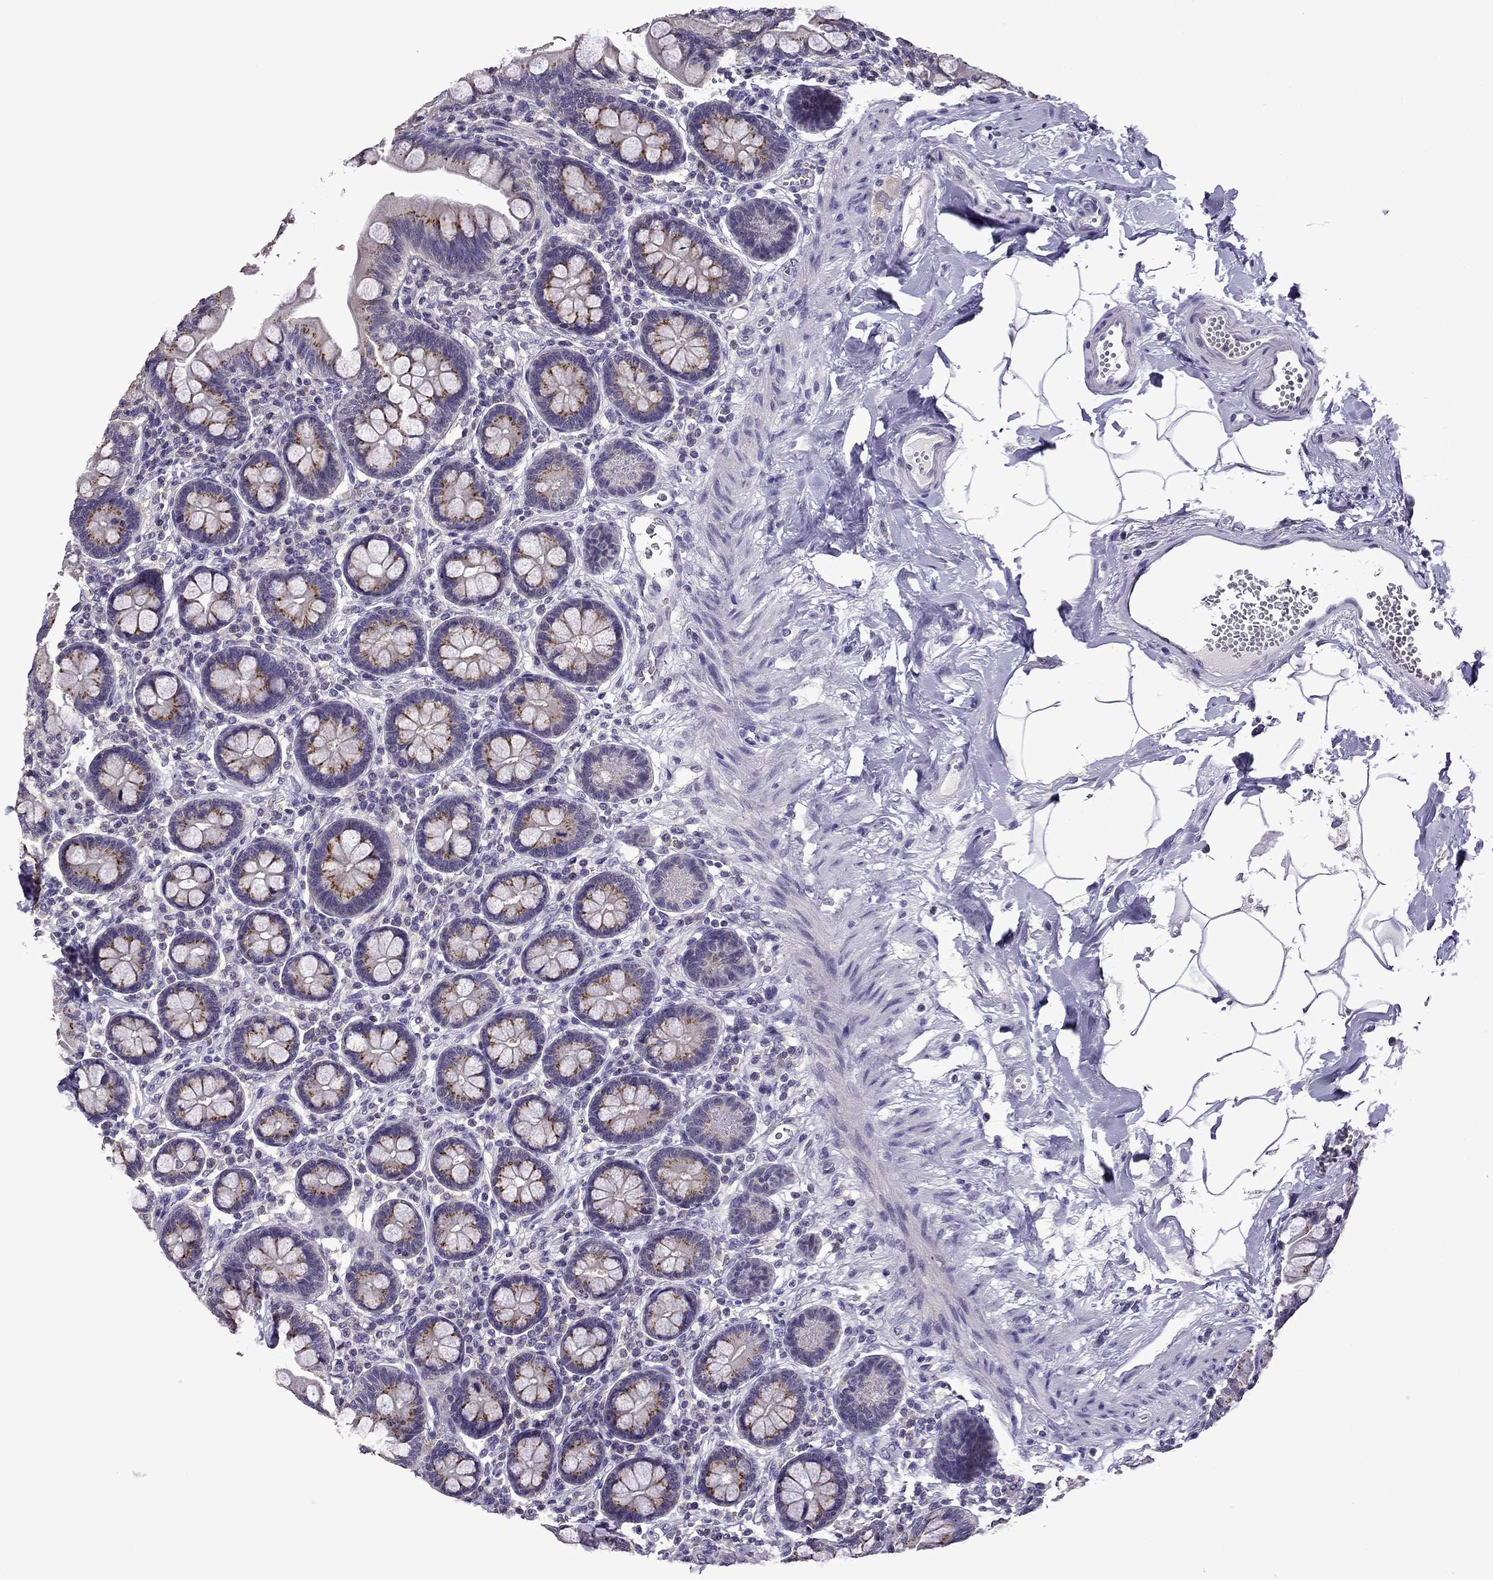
{"staining": {"intensity": "moderate", "quantity": "25%-75%", "location": "cytoplasmic/membranous"}, "tissue": "small intestine", "cell_type": "Glandular cells", "image_type": "normal", "snomed": [{"axis": "morphology", "description": "Normal tissue, NOS"}, {"axis": "topography", "description": "Small intestine"}], "caption": "Immunohistochemistry (IHC) of benign human small intestine reveals medium levels of moderate cytoplasmic/membranous expression in approximately 25%-75% of glandular cells.", "gene": "TTN", "patient": {"sex": "female", "age": 56}}